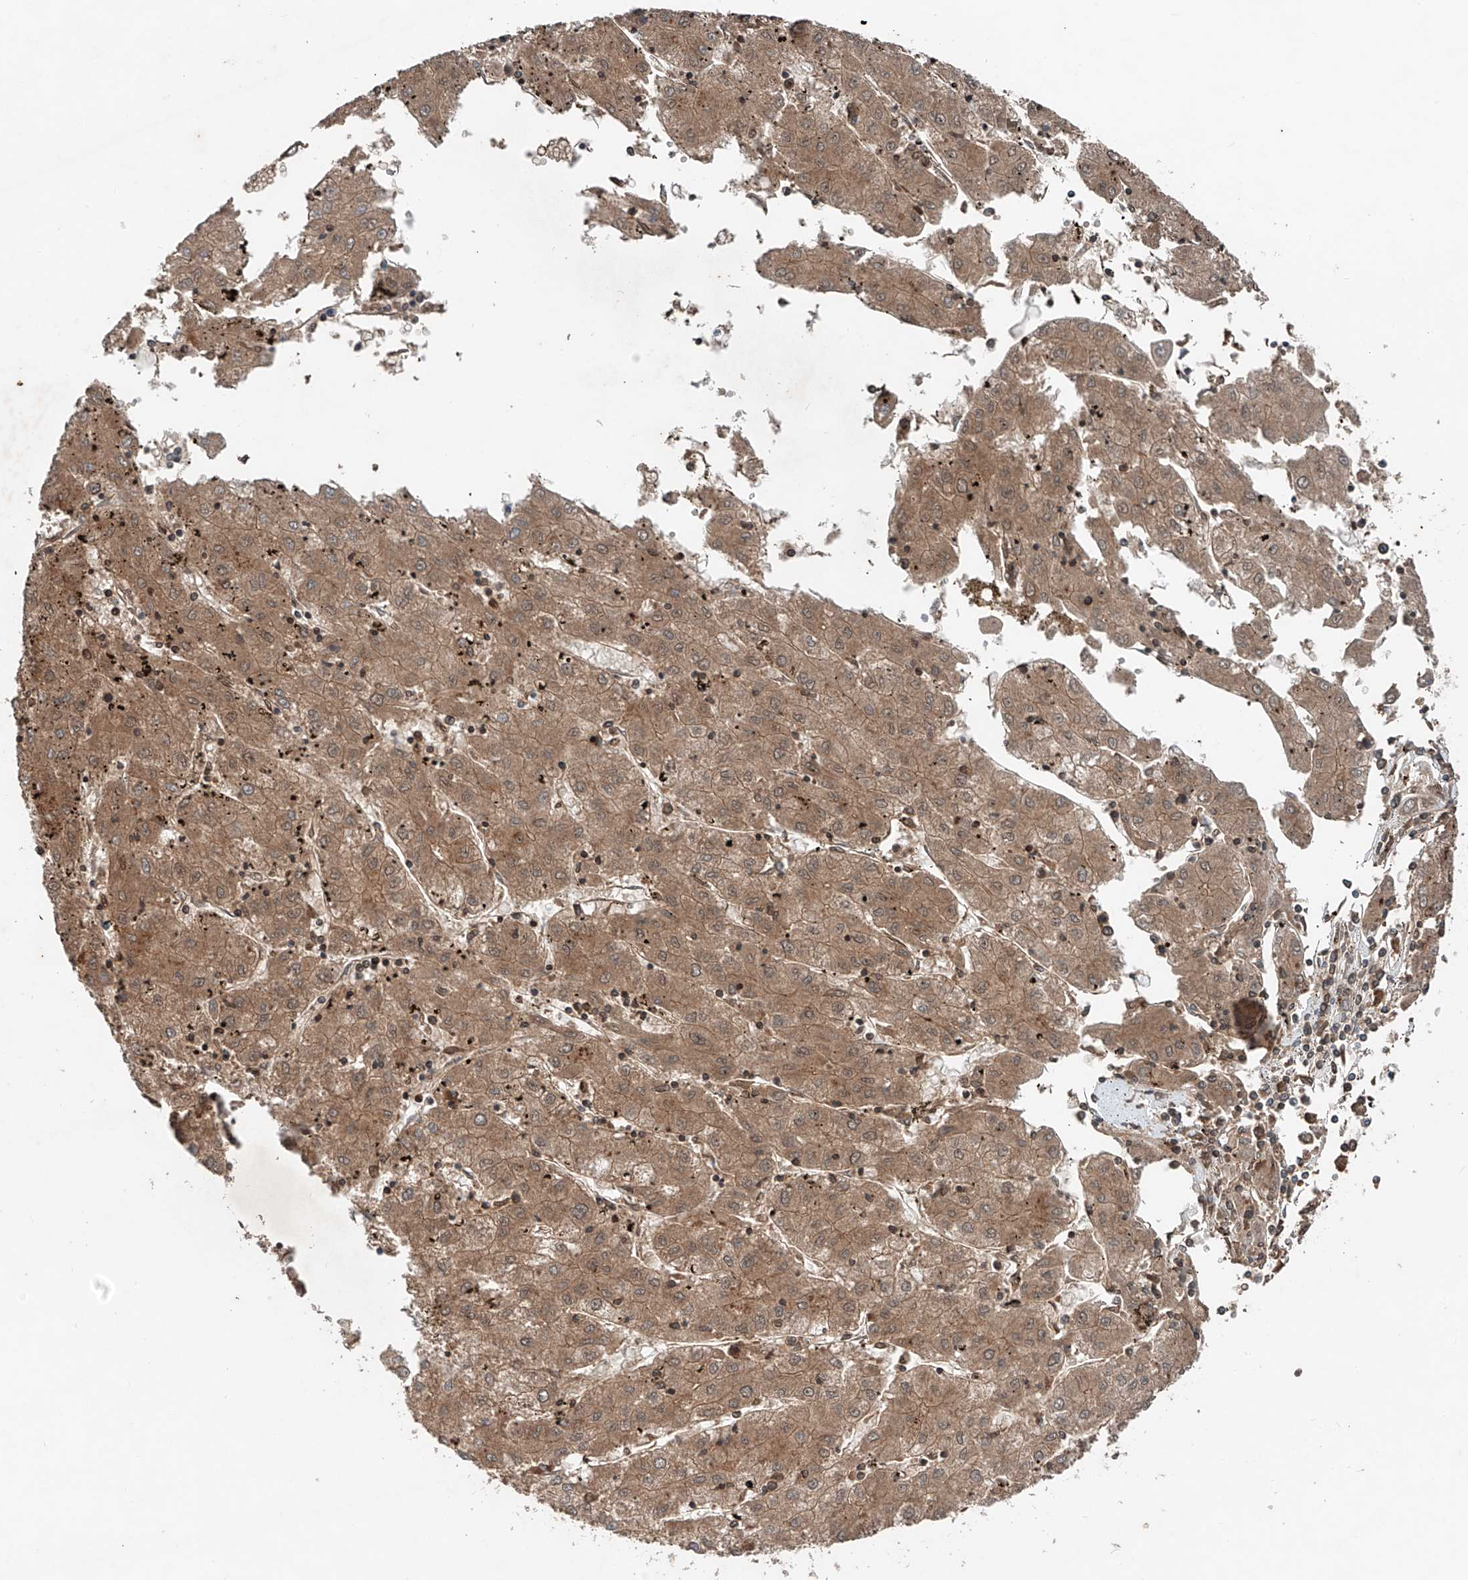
{"staining": {"intensity": "moderate", "quantity": ">75%", "location": "cytoplasmic/membranous"}, "tissue": "liver cancer", "cell_type": "Tumor cells", "image_type": "cancer", "snomed": [{"axis": "morphology", "description": "Carcinoma, Hepatocellular, NOS"}, {"axis": "topography", "description": "Liver"}], "caption": "A medium amount of moderate cytoplasmic/membranous expression is appreciated in approximately >75% of tumor cells in liver cancer (hepatocellular carcinoma) tissue.", "gene": "IER5", "patient": {"sex": "male", "age": 72}}